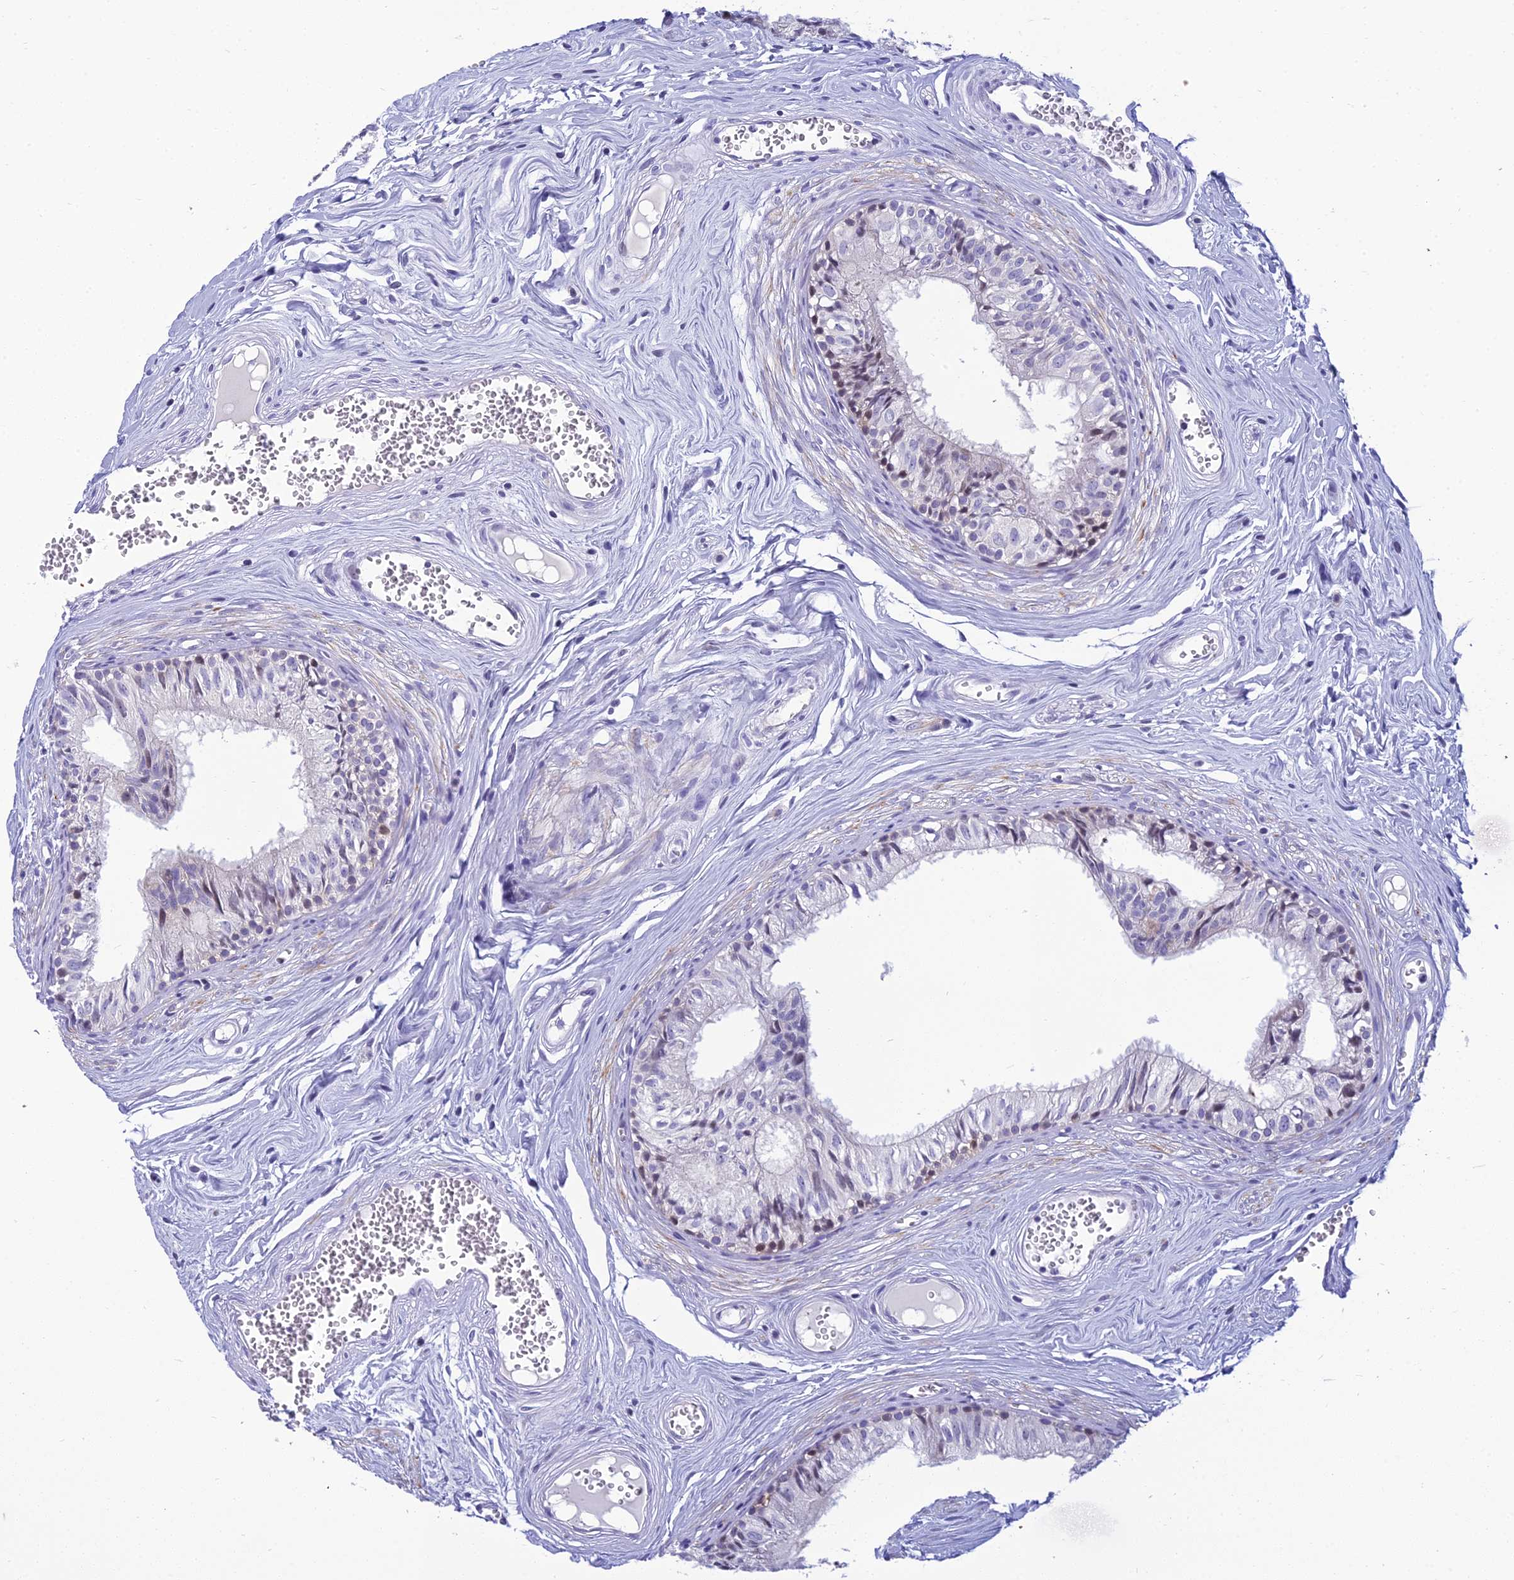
{"staining": {"intensity": "moderate", "quantity": "<25%", "location": "nuclear"}, "tissue": "epididymis", "cell_type": "Glandular cells", "image_type": "normal", "snomed": [{"axis": "morphology", "description": "Normal tissue, NOS"}, {"axis": "topography", "description": "Epididymis"}], "caption": "Immunohistochemical staining of normal epididymis reveals low levels of moderate nuclear staining in about <25% of glandular cells. (DAB IHC, brown staining for protein, blue staining for nuclei).", "gene": "ZMIZ1", "patient": {"sex": "male", "age": 36}}